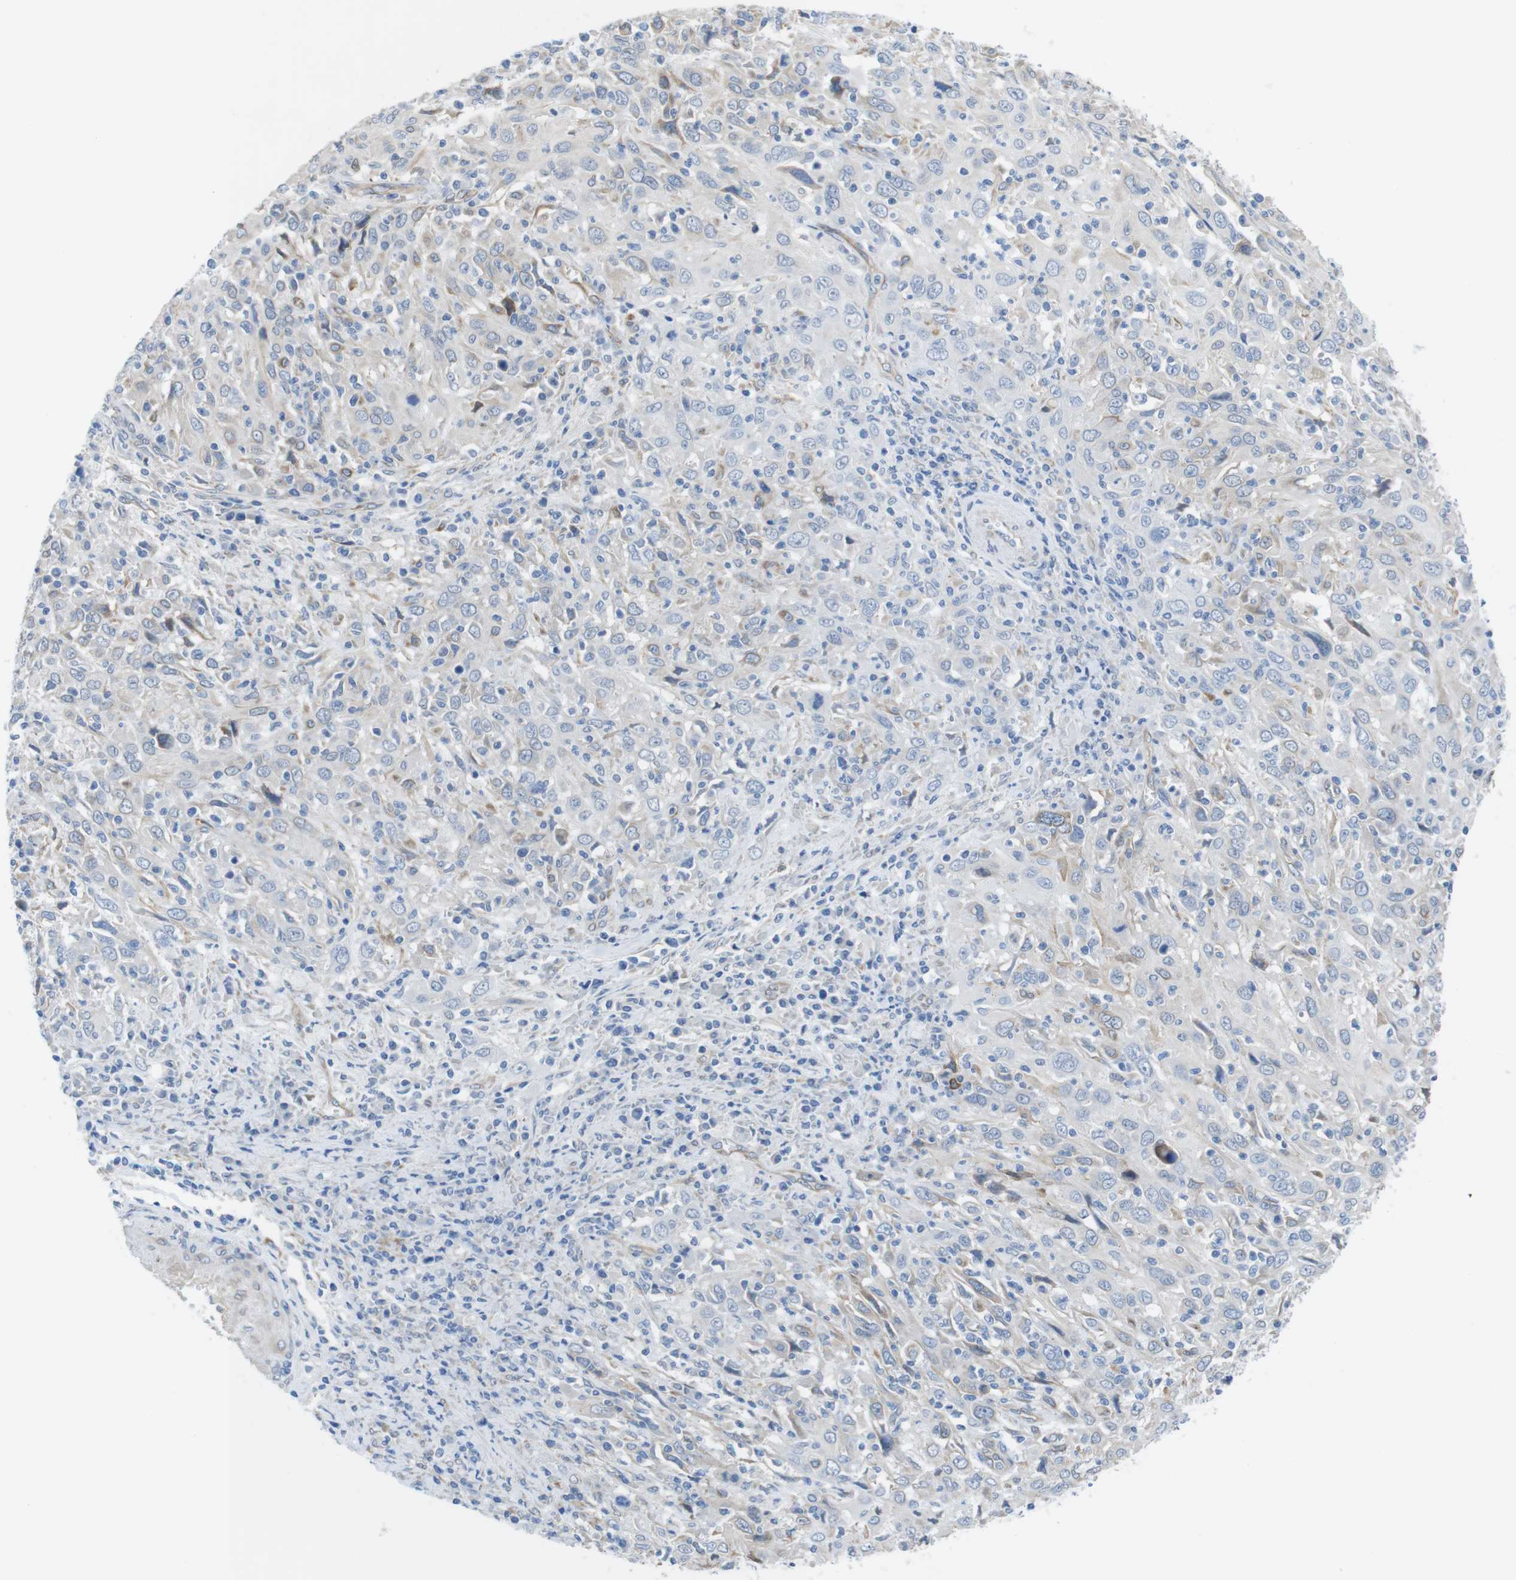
{"staining": {"intensity": "negative", "quantity": "none", "location": "none"}, "tissue": "cervical cancer", "cell_type": "Tumor cells", "image_type": "cancer", "snomed": [{"axis": "morphology", "description": "Squamous cell carcinoma, NOS"}, {"axis": "topography", "description": "Cervix"}], "caption": "An immunohistochemistry image of cervical squamous cell carcinoma is shown. There is no staining in tumor cells of cervical squamous cell carcinoma.", "gene": "CDH8", "patient": {"sex": "female", "age": 46}}